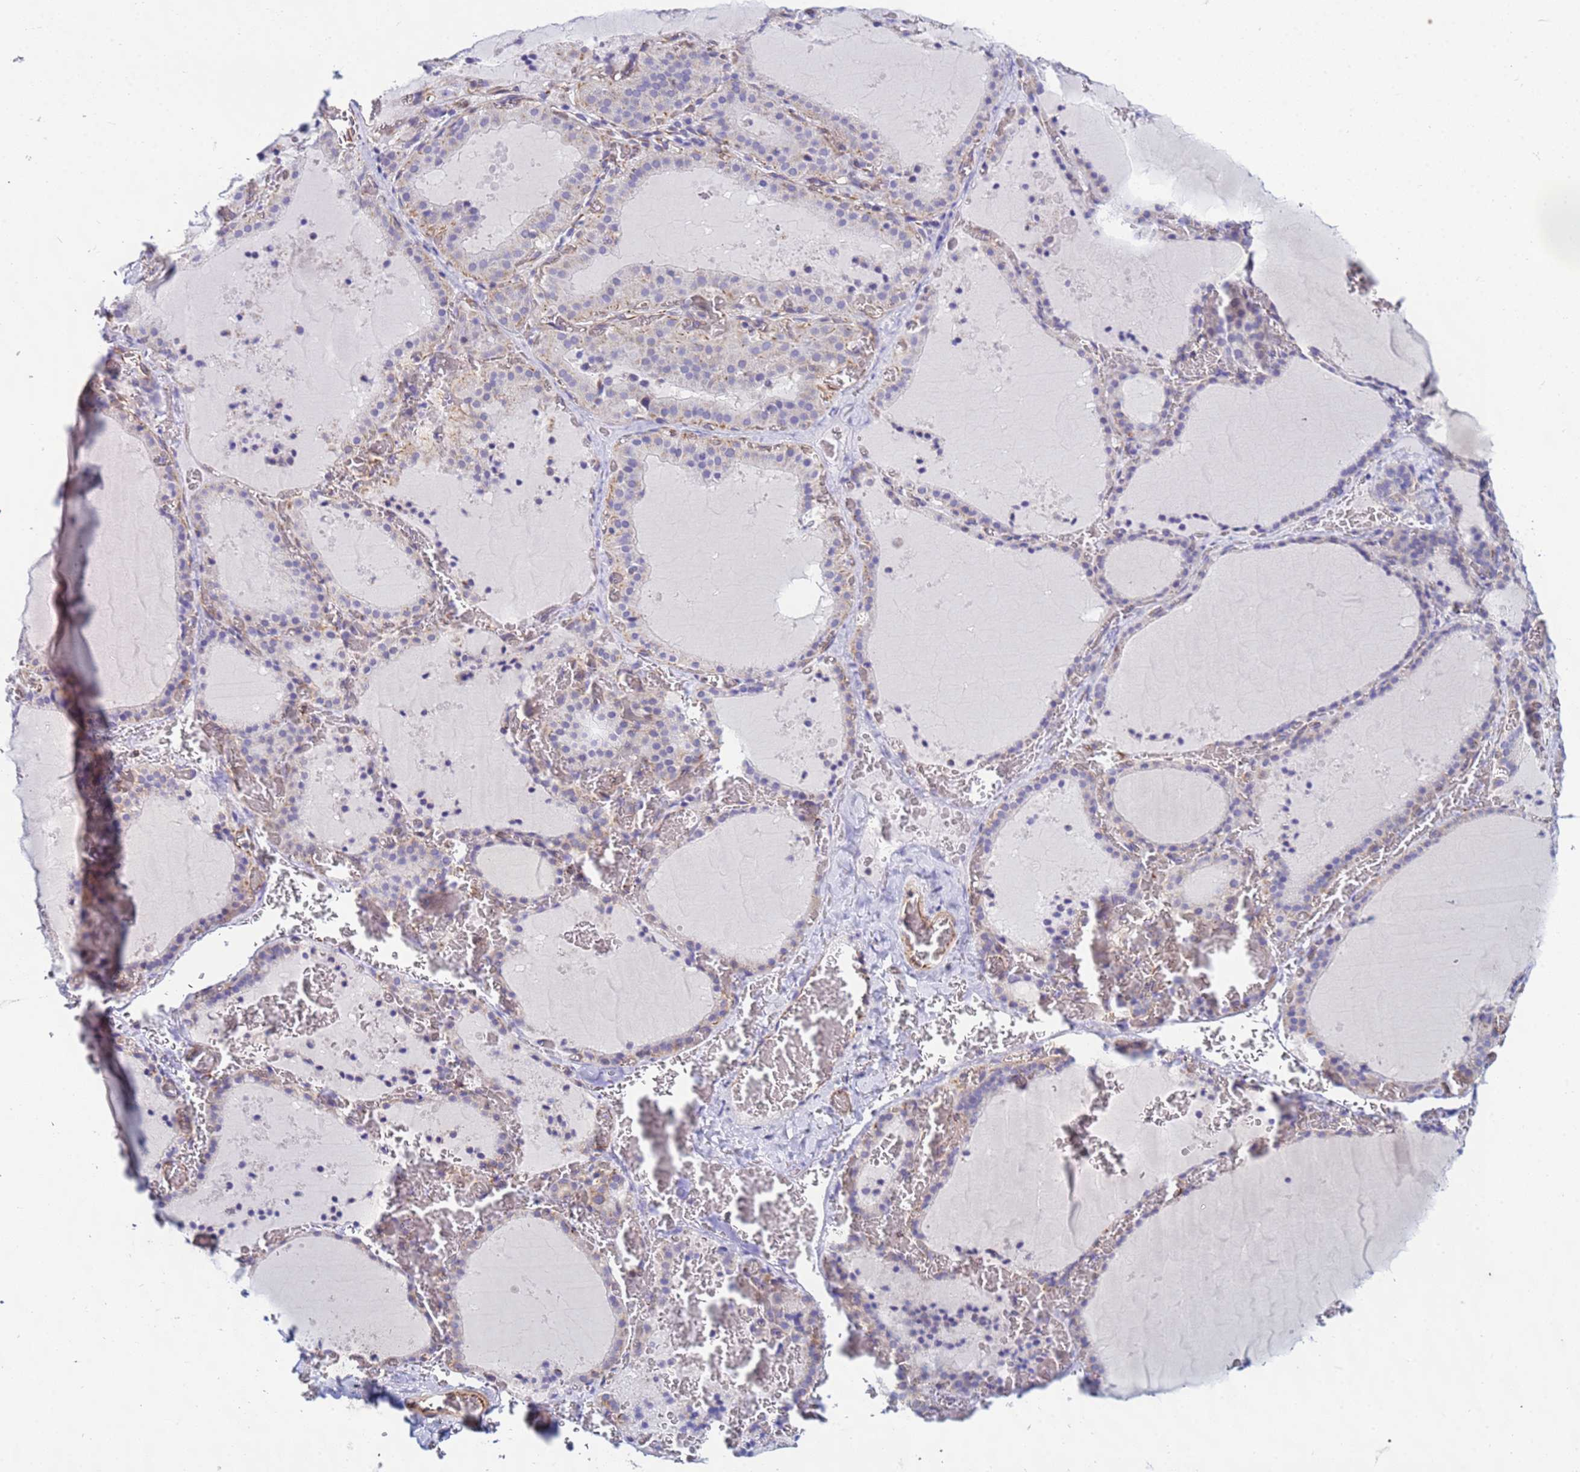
{"staining": {"intensity": "weak", "quantity": "<25%", "location": "cytoplasmic/membranous"}, "tissue": "thyroid gland", "cell_type": "Glandular cells", "image_type": "normal", "snomed": [{"axis": "morphology", "description": "Normal tissue, NOS"}, {"axis": "topography", "description": "Thyroid gland"}], "caption": "IHC micrograph of benign thyroid gland: thyroid gland stained with DAB (3,3'-diaminobenzidine) displays no significant protein expression in glandular cells. (Stains: DAB (3,3'-diaminobenzidine) immunohistochemistry with hematoxylin counter stain, Microscopy: brightfield microscopy at high magnification).", "gene": "UBXN2B", "patient": {"sex": "female", "age": 39}}